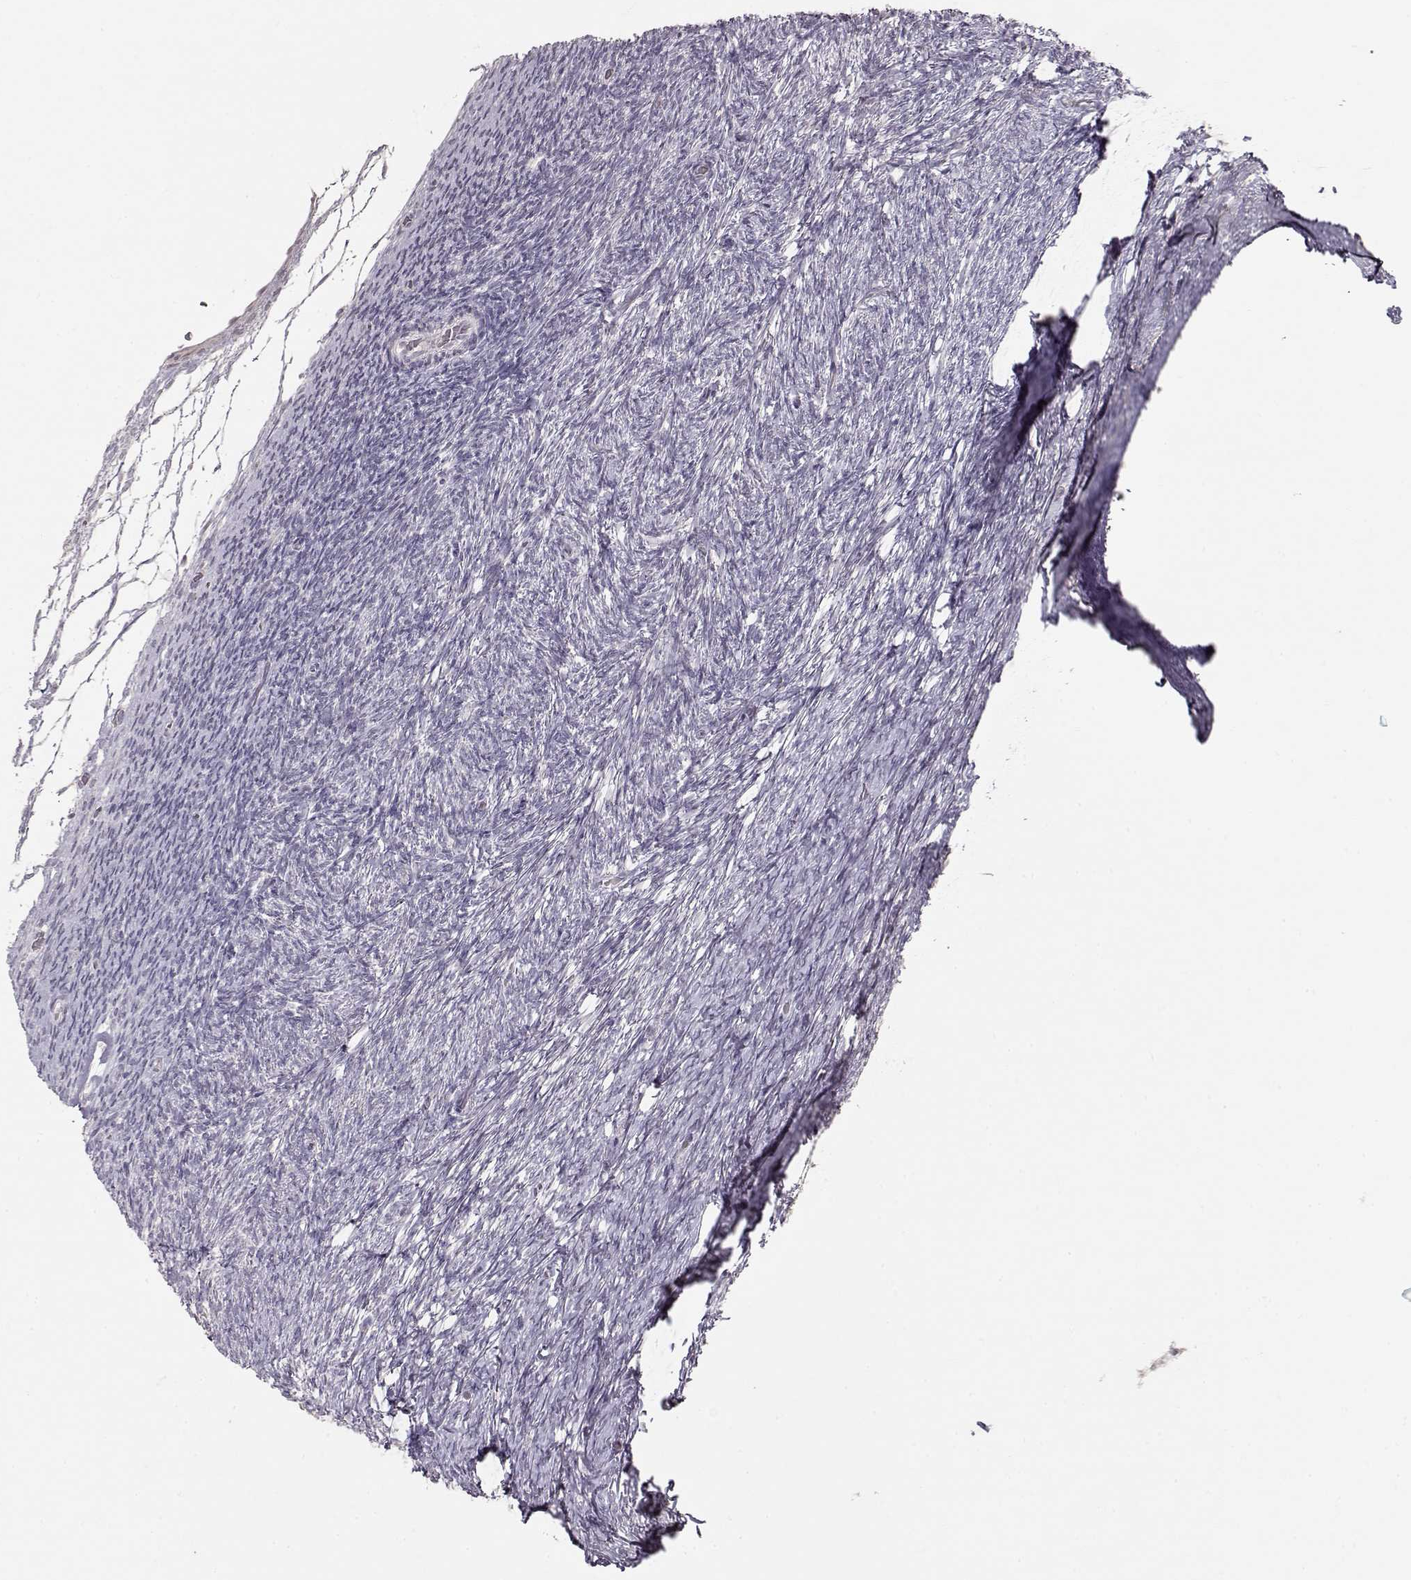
{"staining": {"intensity": "weak", "quantity": ">75%", "location": "cytoplasmic/membranous"}, "tissue": "ovary", "cell_type": "Follicle cells", "image_type": "normal", "snomed": [{"axis": "morphology", "description": "Normal tissue, NOS"}, {"axis": "topography", "description": "Ovary"}], "caption": "Unremarkable ovary reveals weak cytoplasmic/membranous expression in about >75% of follicle cells, visualized by immunohistochemistry.", "gene": "S100B", "patient": {"sex": "female", "age": 39}}